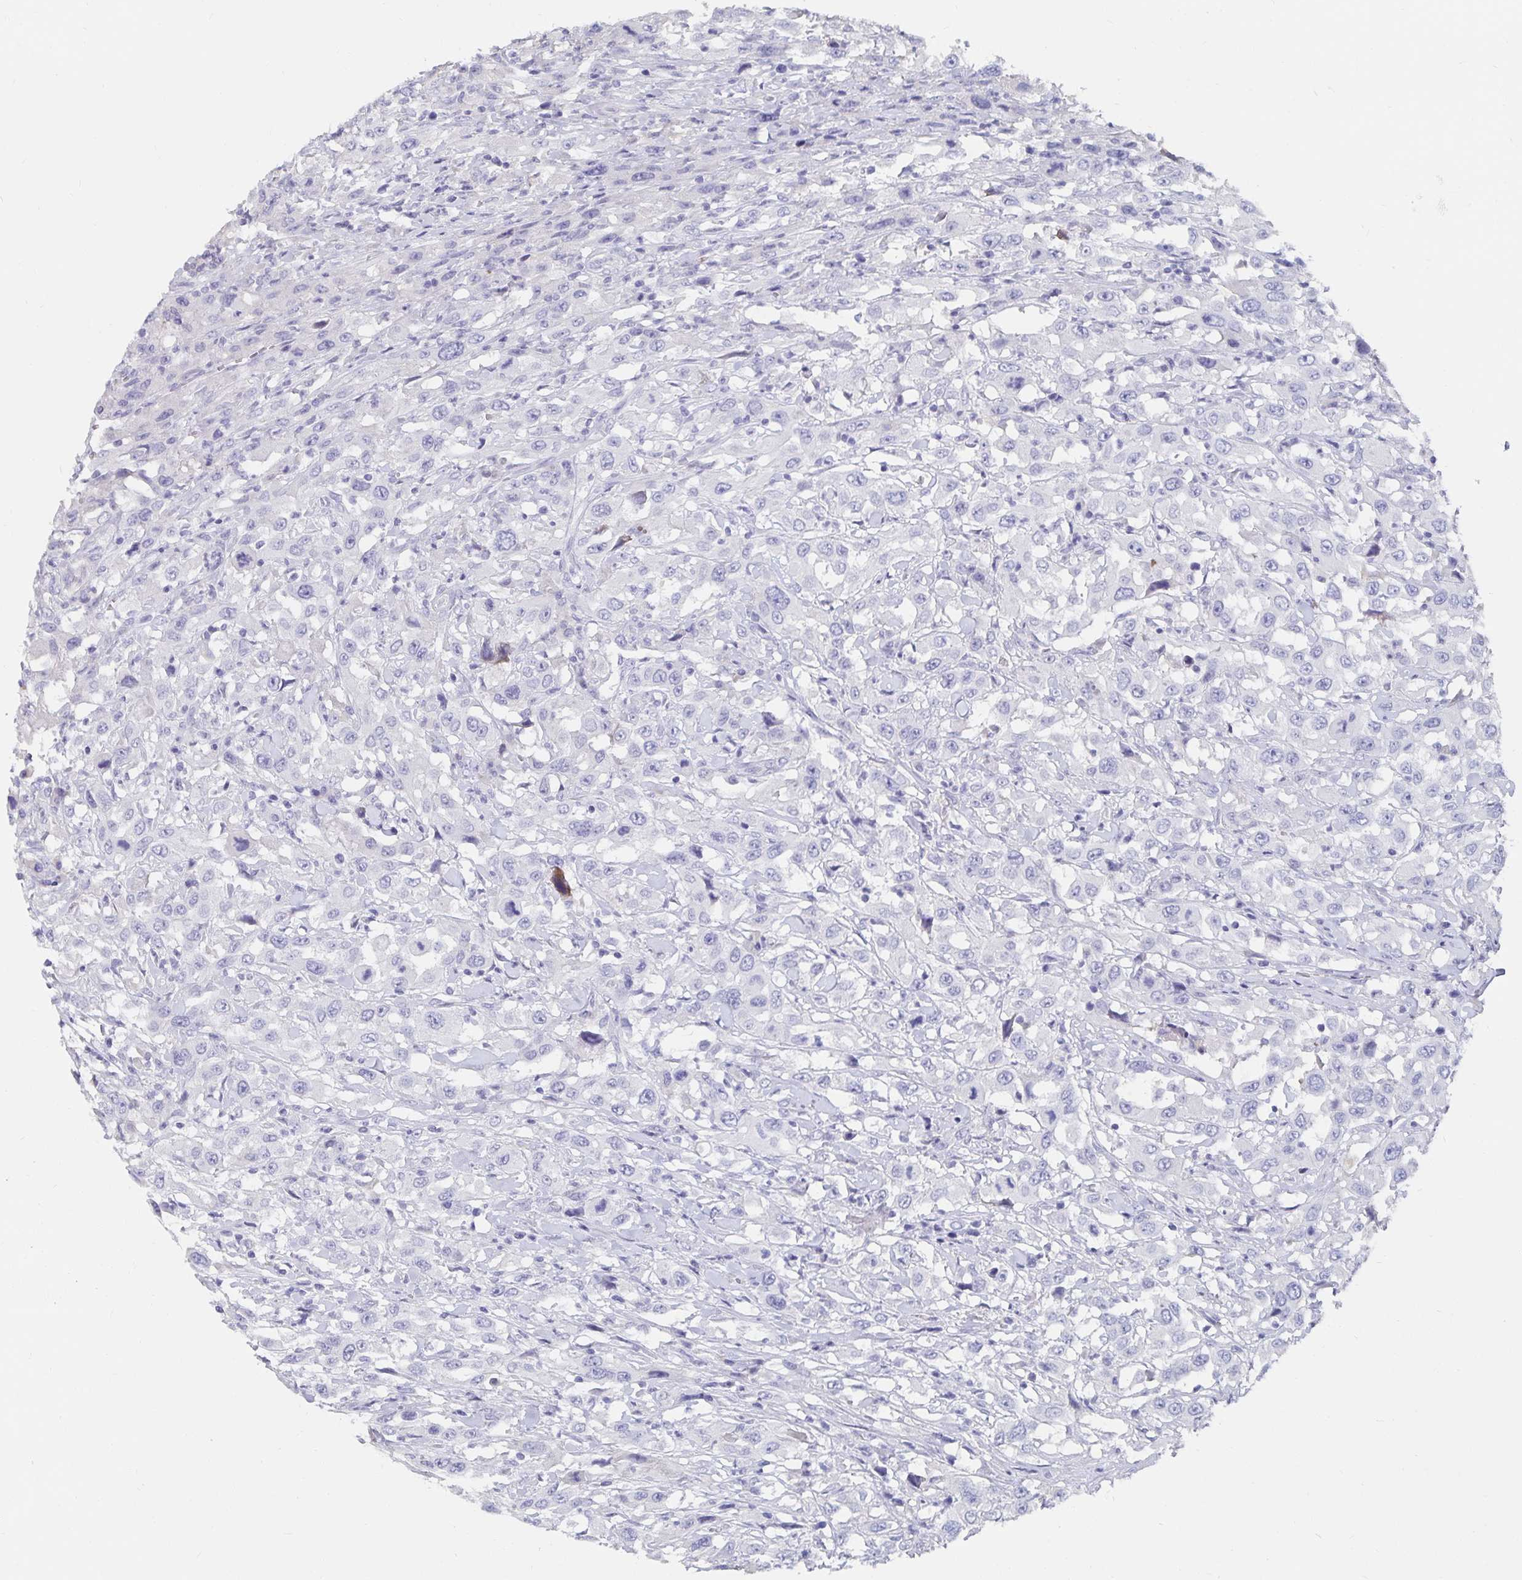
{"staining": {"intensity": "negative", "quantity": "none", "location": "none"}, "tissue": "urothelial cancer", "cell_type": "Tumor cells", "image_type": "cancer", "snomed": [{"axis": "morphology", "description": "Urothelial carcinoma, High grade"}, {"axis": "topography", "description": "Urinary bladder"}], "caption": "High power microscopy image of an immunohistochemistry (IHC) micrograph of urothelial cancer, revealing no significant staining in tumor cells.", "gene": "CFAP69", "patient": {"sex": "male", "age": 61}}